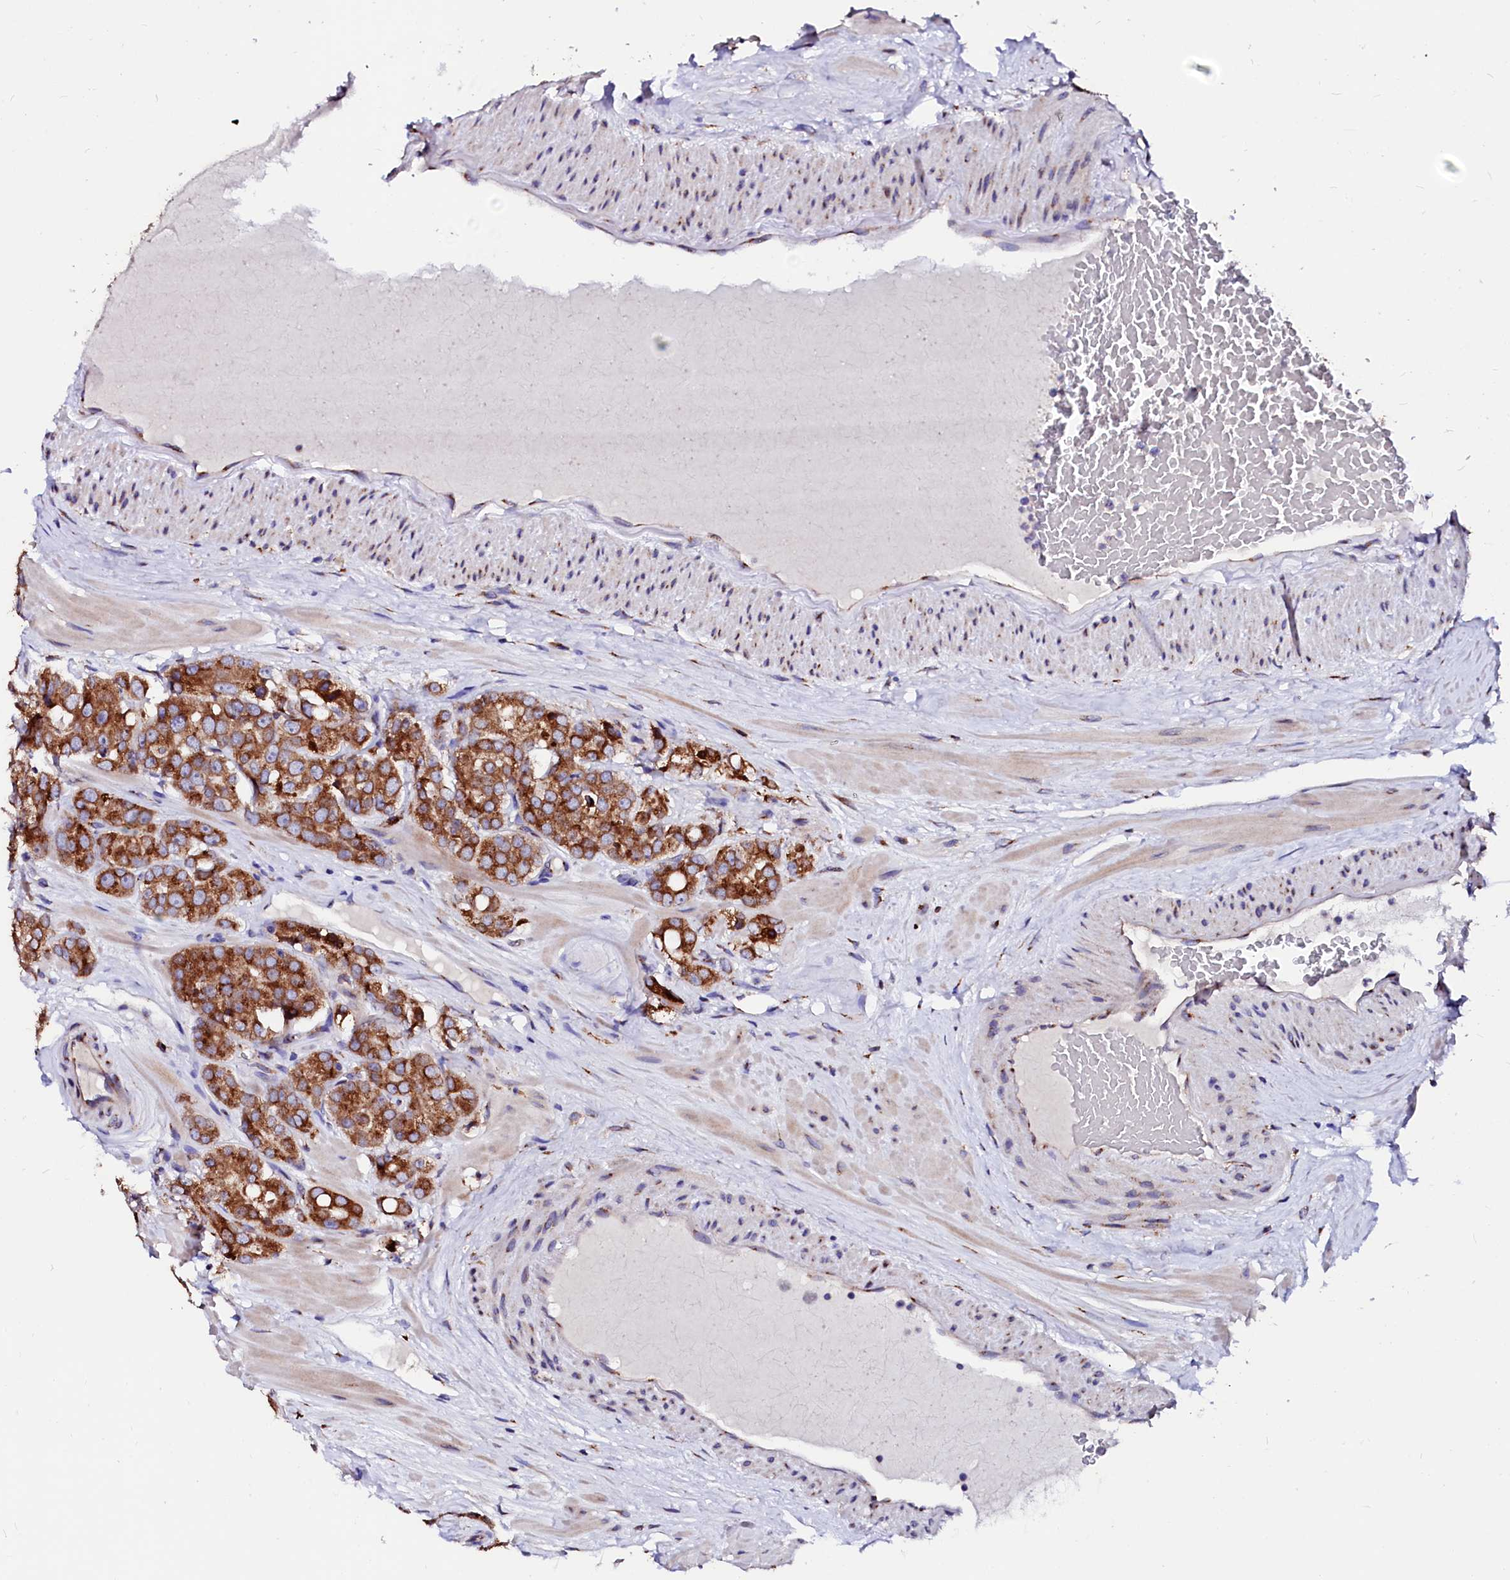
{"staining": {"intensity": "strong", "quantity": ">75%", "location": "cytoplasmic/membranous"}, "tissue": "prostate cancer", "cell_type": "Tumor cells", "image_type": "cancer", "snomed": [{"axis": "morphology", "description": "Adenocarcinoma, High grade"}, {"axis": "topography", "description": "Prostate"}], "caption": "A micrograph of human prostate cancer (adenocarcinoma (high-grade)) stained for a protein shows strong cytoplasmic/membranous brown staining in tumor cells.", "gene": "LMAN1", "patient": {"sex": "male", "age": 65}}